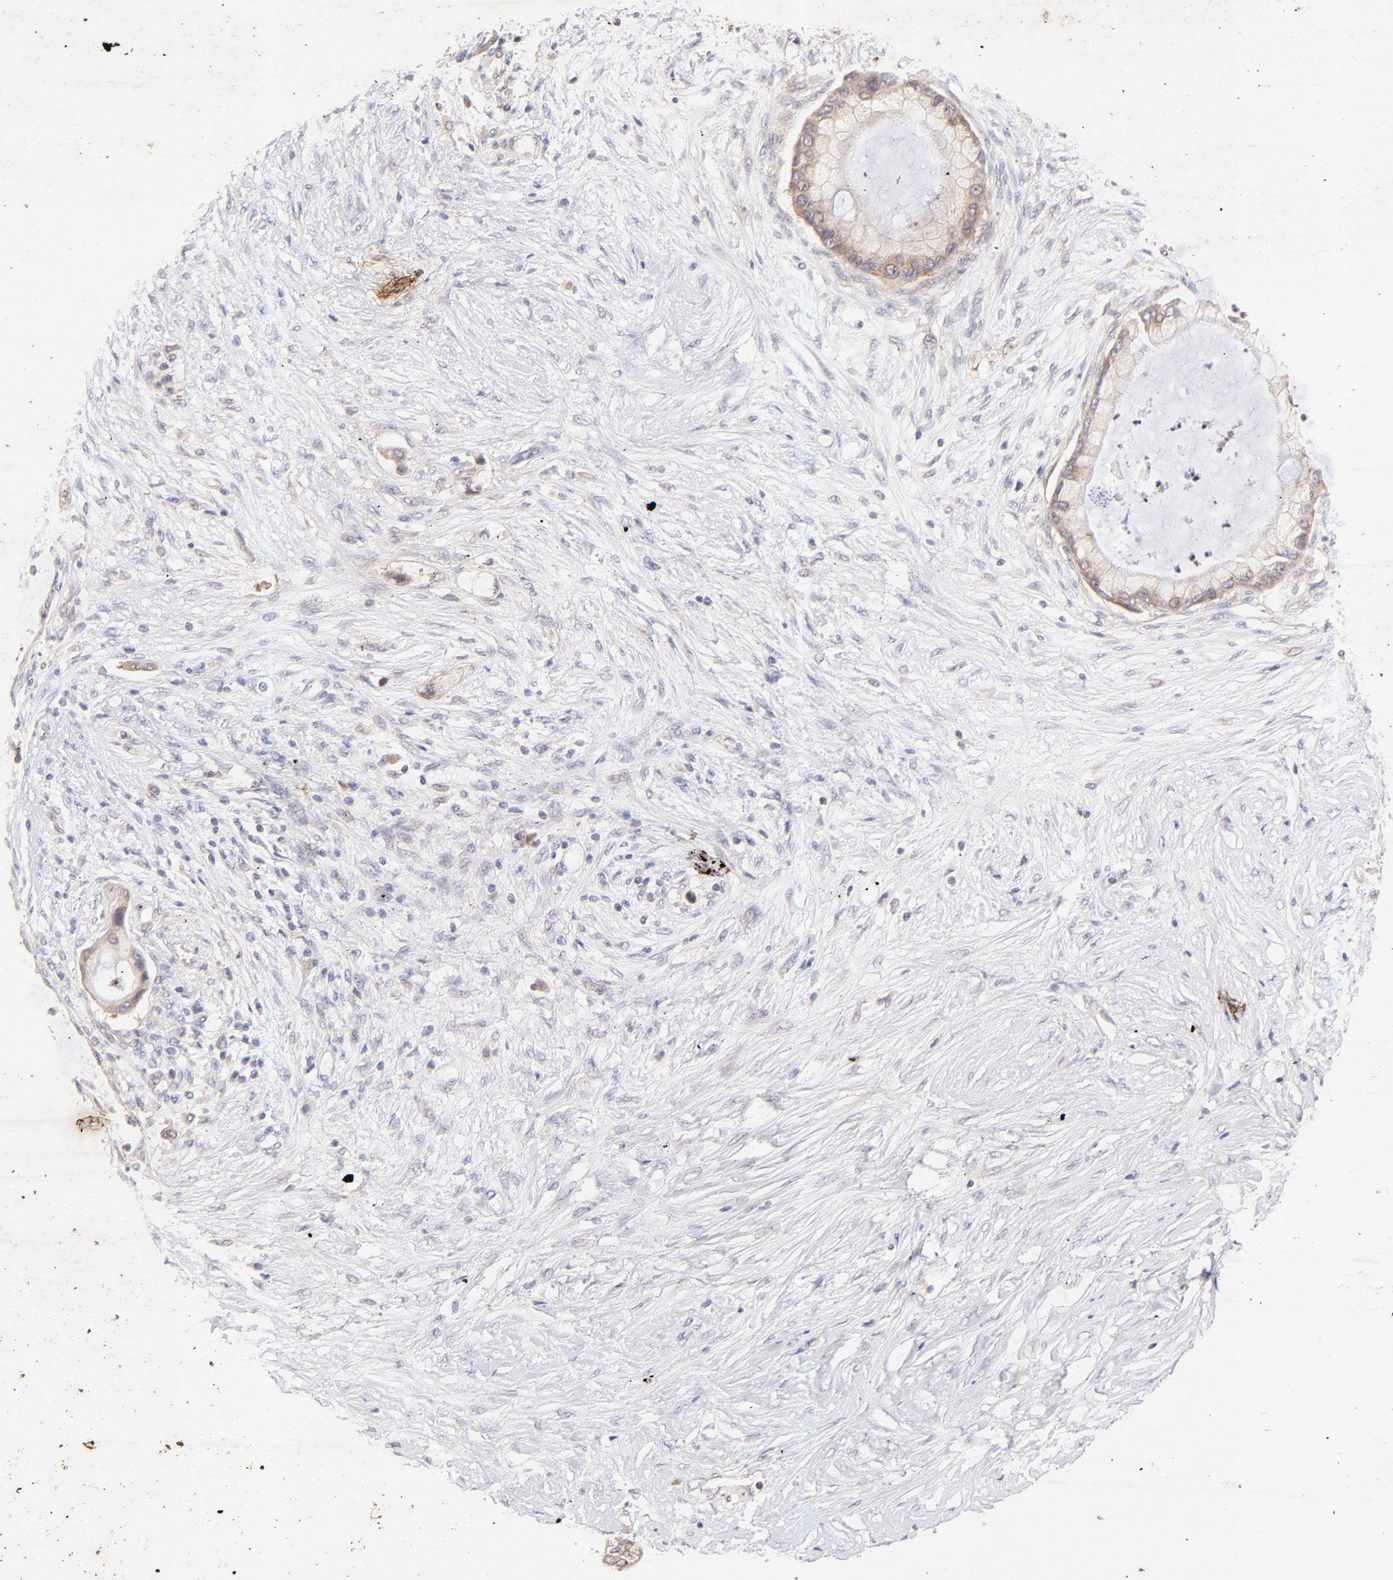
{"staining": {"intensity": "weak", "quantity": ">75%", "location": "cytoplasmic/membranous"}, "tissue": "pancreatic cancer", "cell_type": "Tumor cells", "image_type": "cancer", "snomed": [{"axis": "morphology", "description": "Adenocarcinoma, NOS"}, {"axis": "topography", "description": "Pancreas"}], "caption": "Pancreatic cancer tissue displays weak cytoplasmic/membranous expression in approximately >75% of tumor cells, visualized by immunohistochemistry.", "gene": "TNRC6B", "patient": {"sex": "female", "age": 59}}